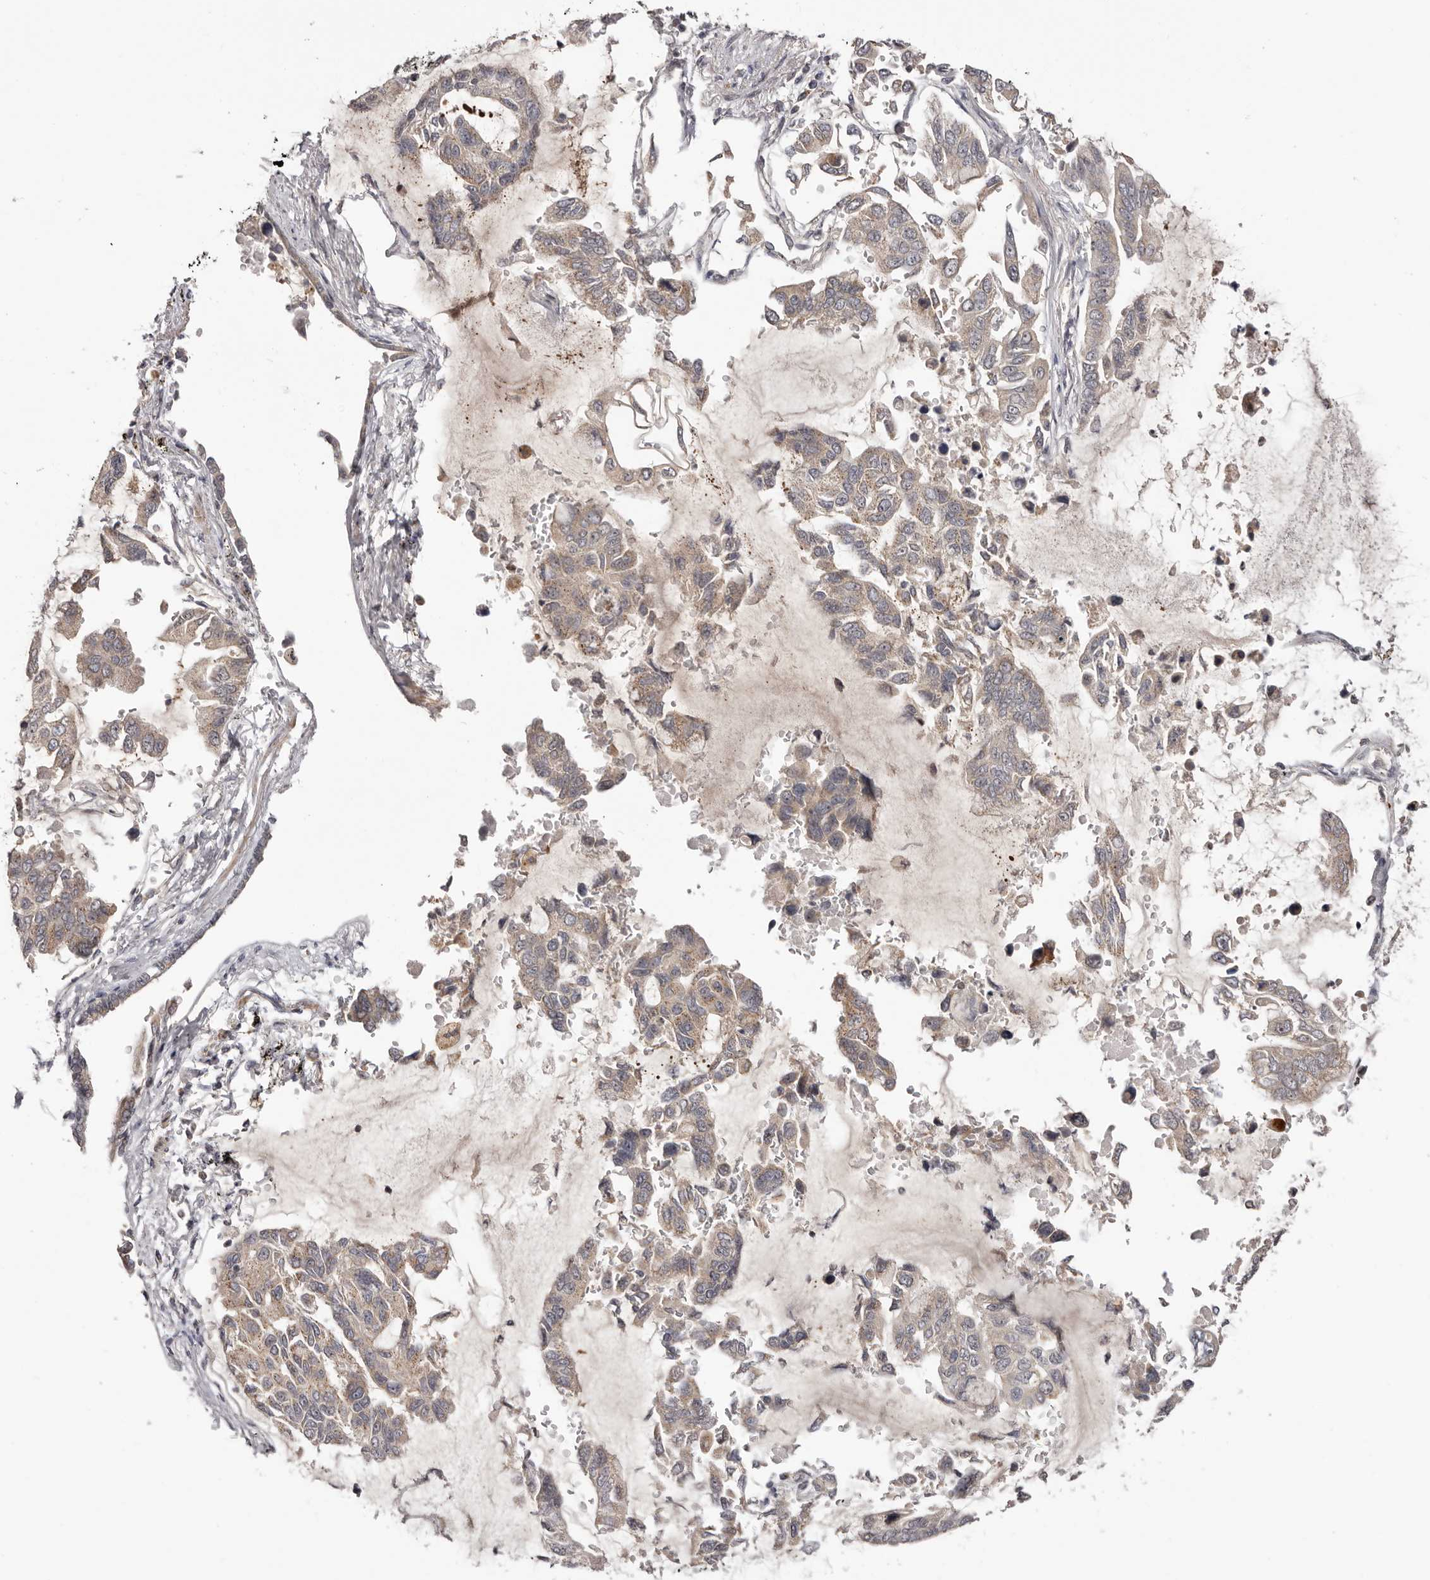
{"staining": {"intensity": "weak", "quantity": ">75%", "location": "cytoplasmic/membranous"}, "tissue": "lung cancer", "cell_type": "Tumor cells", "image_type": "cancer", "snomed": [{"axis": "morphology", "description": "Adenocarcinoma, NOS"}, {"axis": "topography", "description": "Lung"}], "caption": "Lung cancer stained with DAB immunohistochemistry (IHC) reveals low levels of weak cytoplasmic/membranous staining in about >75% of tumor cells.", "gene": "MICAL2", "patient": {"sex": "male", "age": 64}}